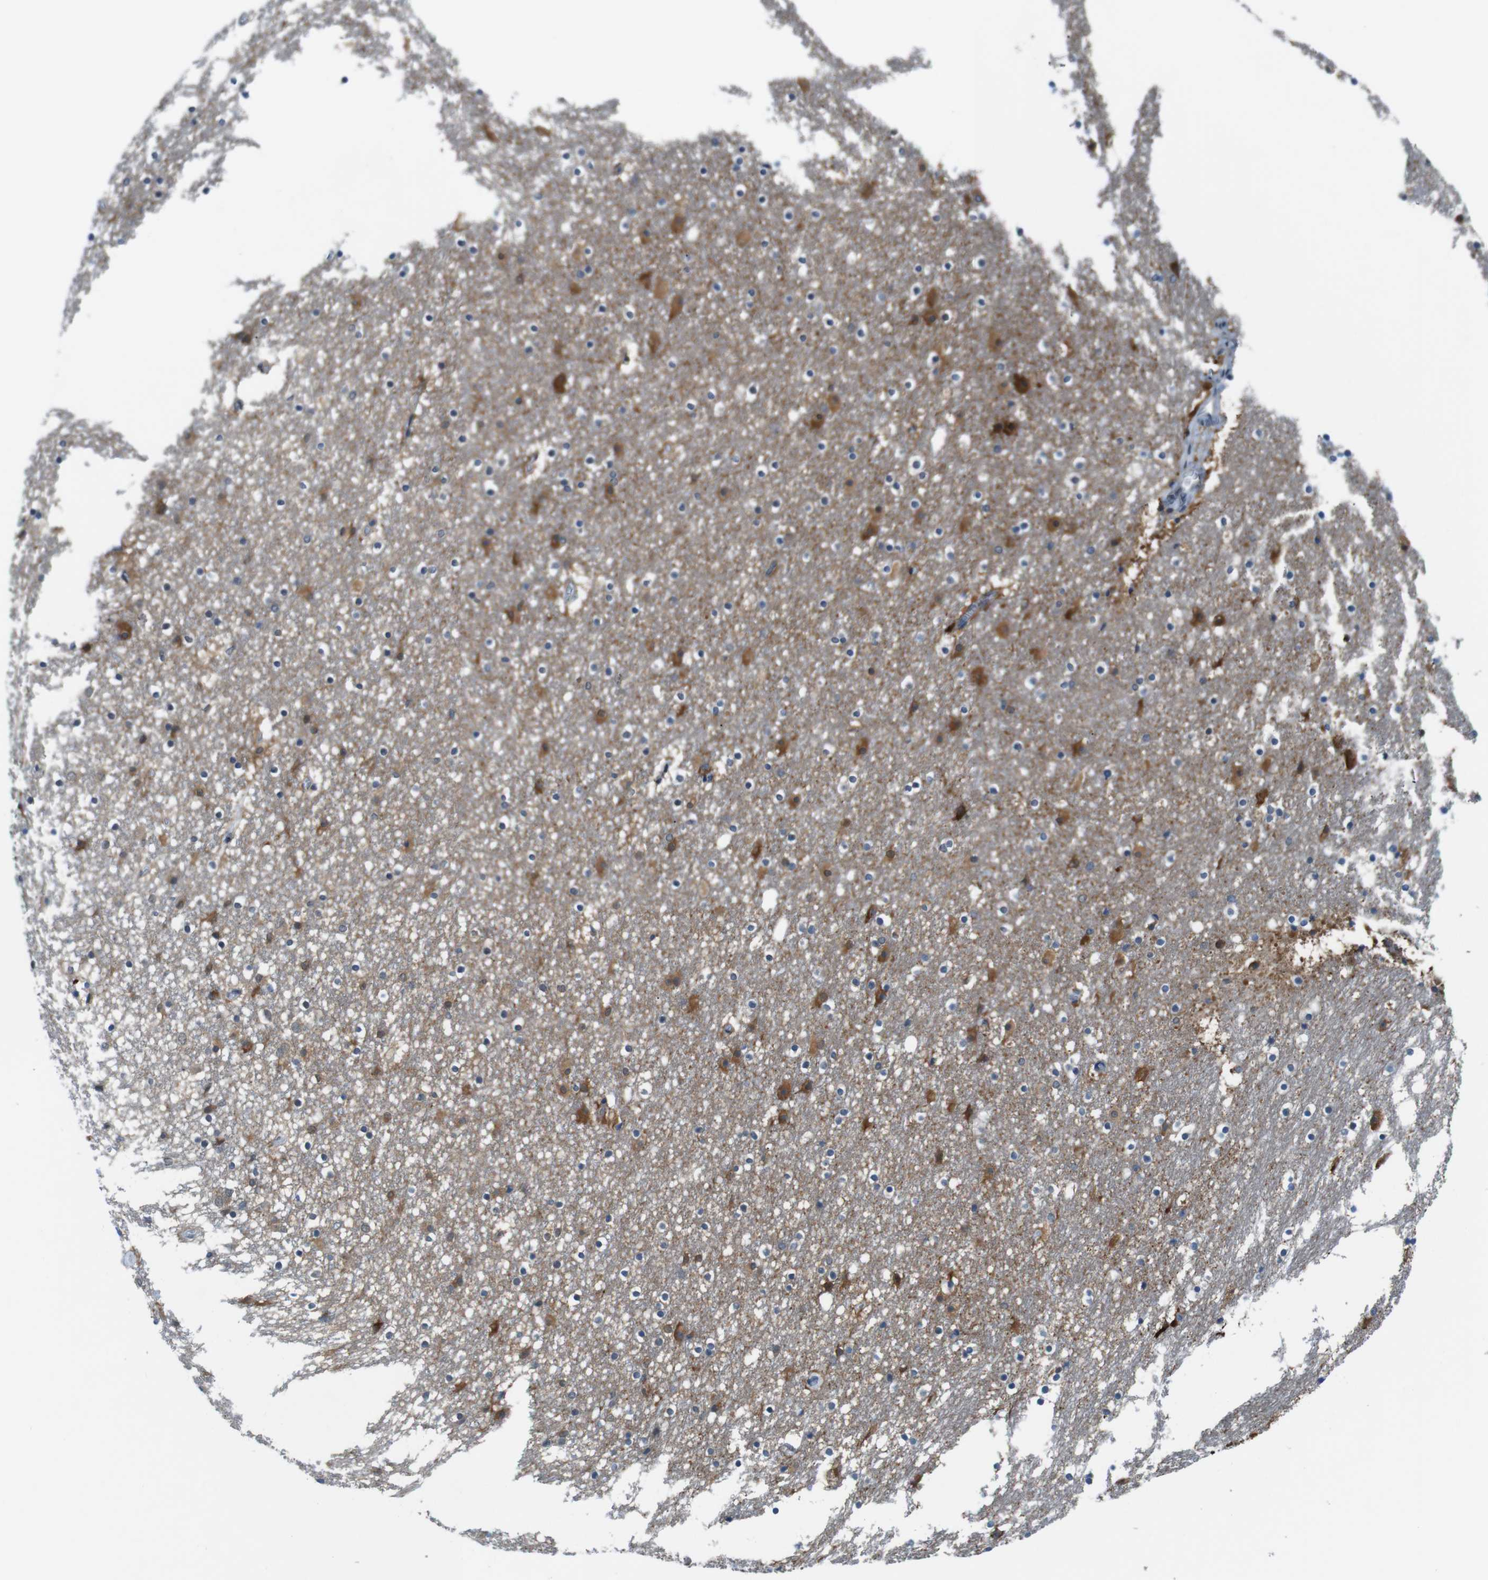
{"staining": {"intensity": "moderate", "quantity": "25%-75%", "location": "cytoplasmic/membranous"}, "tissue": "caudate", "cell_type": "Glial cells", "image_type": "normal", "snomed": [{"axis": "morphology", "description": "Normal tissue, NOS"}, {"axis": "topography", "description": "Lateral ventricle wall"}], "caption": "Moderate cytoplasmic/membranous protein staining is identified in about 25%-75% of glial cells in caudate. (DAB IHC, brown staining for protein, blue staining for nuclei).", "gene": "NANOS2", "patient": {"sex": "male", "age": 45}}